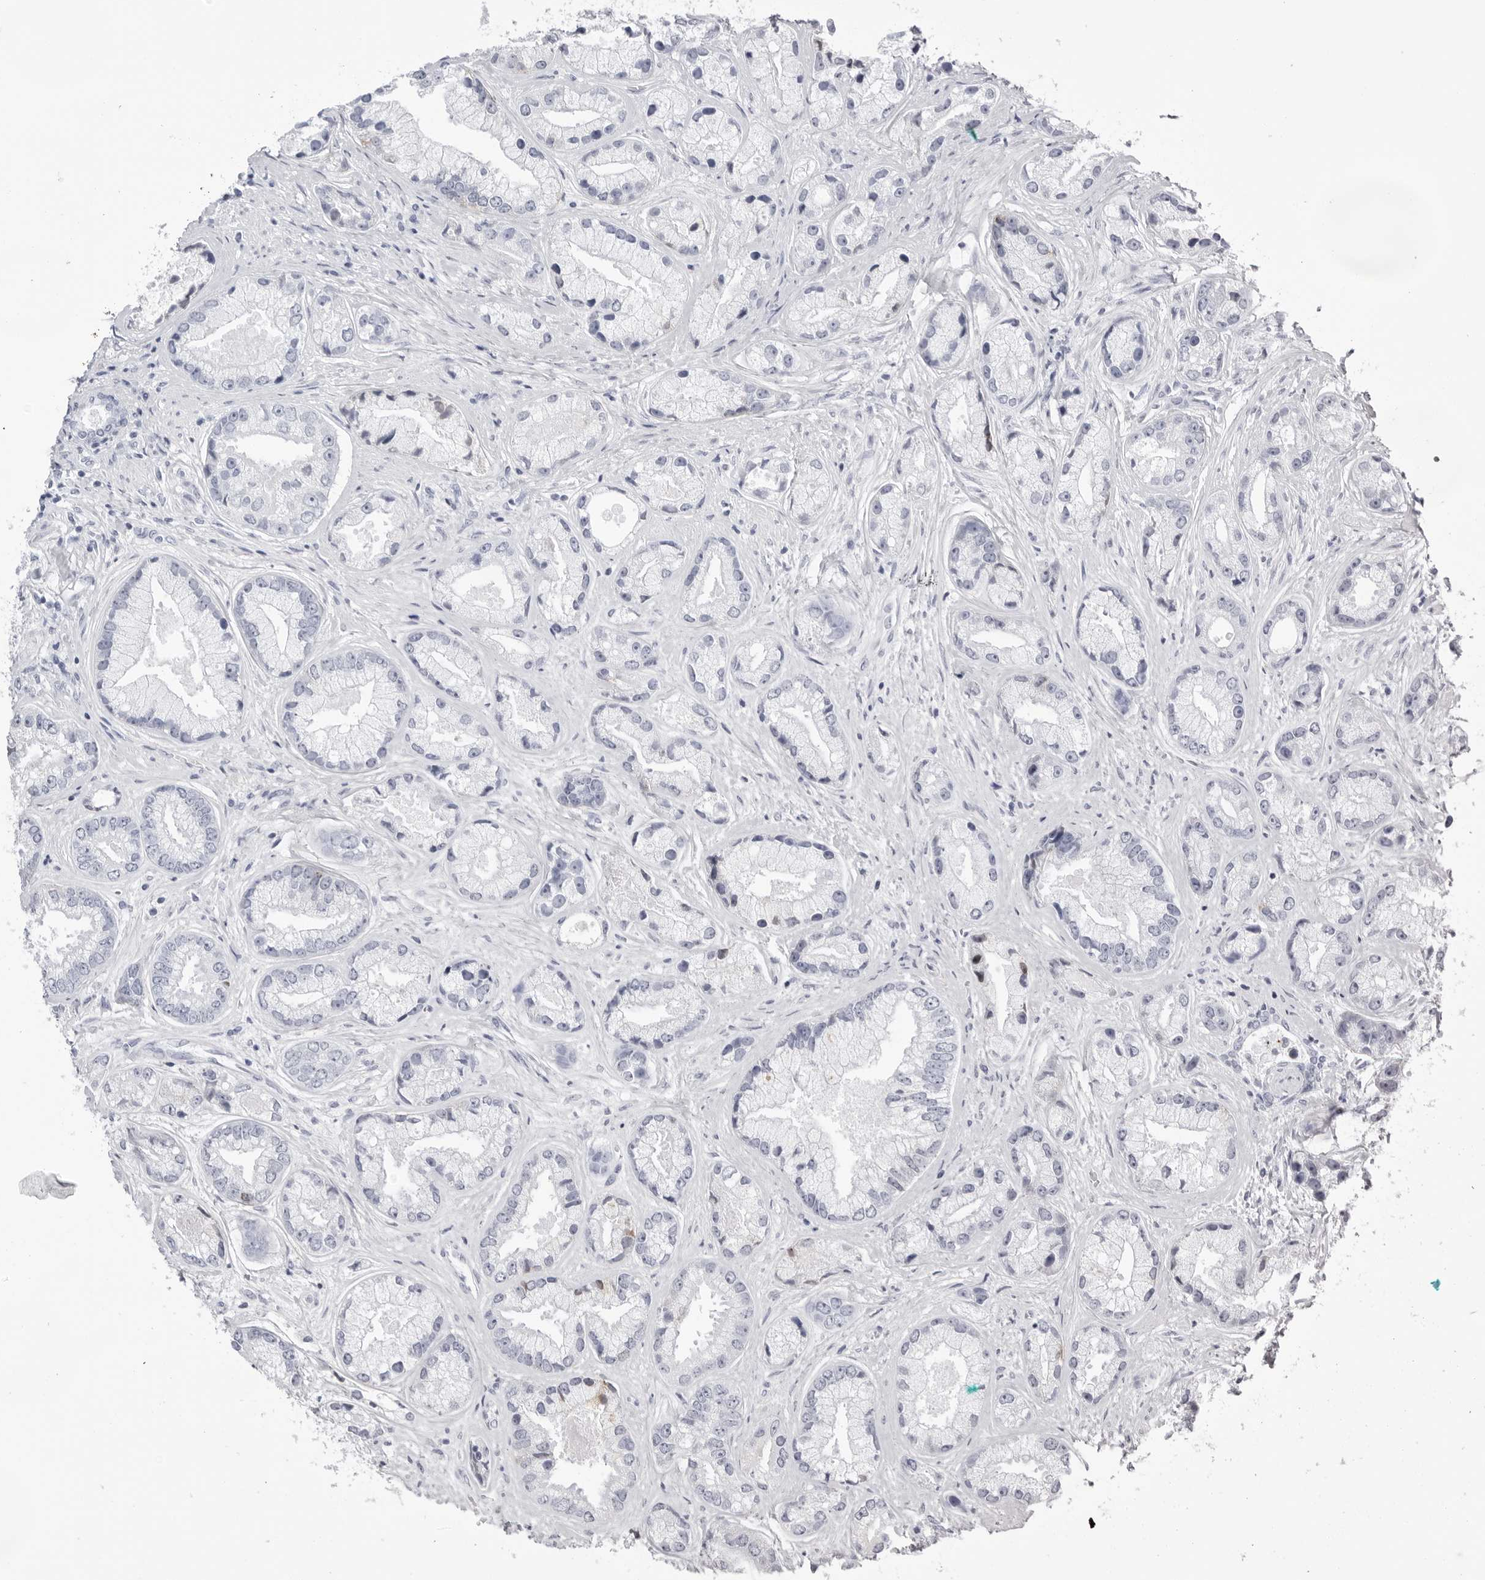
{"staining": {"intensity": "negative", "quantity": "none", "location": "none"}, "tissue": "prostate cancer", "cell_type": "Tumor cells", "image_type": "cancer", "snomed": [{"axis": "morphology", "description": "Adenocarcinoma, High grade"}, {"axis": "topography", "description": "Prostate"}], "caption": "A high-resolution photomicrograph shows immunohistochemistry staining of prostate cancer (high-grade adenocarcinoma), which demonstrates no significant positivity in tumor cells.", "gene": "TMOD4", "patient": {"sex": "male", "age": 61}}